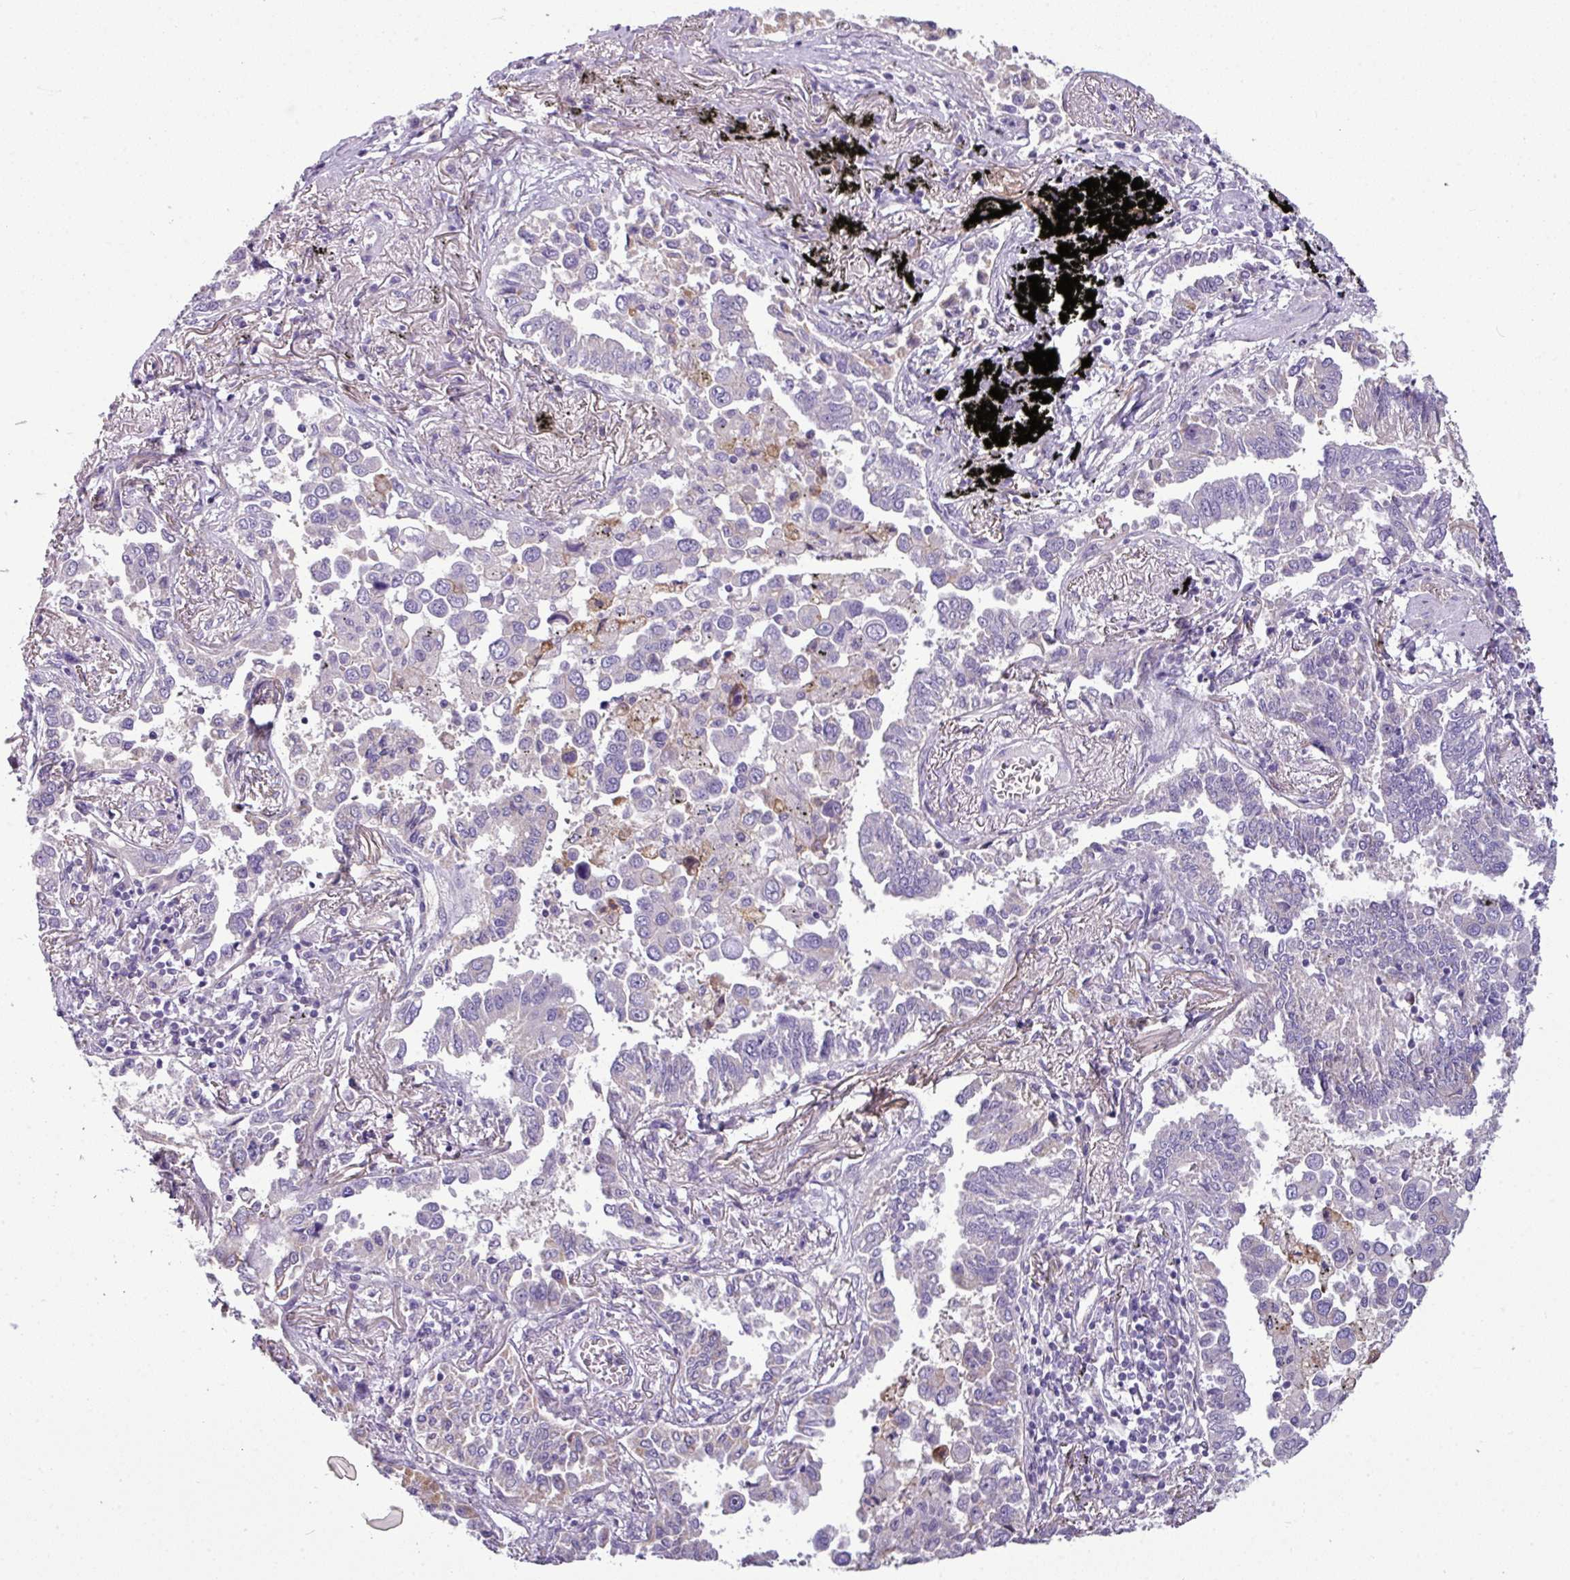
{"staining": {"intensity": "negative", "quantity": "none", "location": "none"}, "tissue": "lung cancer", "cell_type": "Tumor cells", "image_type": "cancer", "snomed": [{"axis": "morphology", "description": "Adenocarcinoma, NOS"}, {"axis": "topography", "description": "Lung"}], "caption": "The immunohistochemistry (IHC) micrograph has no significant expression in tumor cells of adenocarcinoma (lung) tissue. (IHC, brightfield microscopy, high magnification).", "gene": "TMEM178B", "patient": {"sex": "male", "age": 67}}